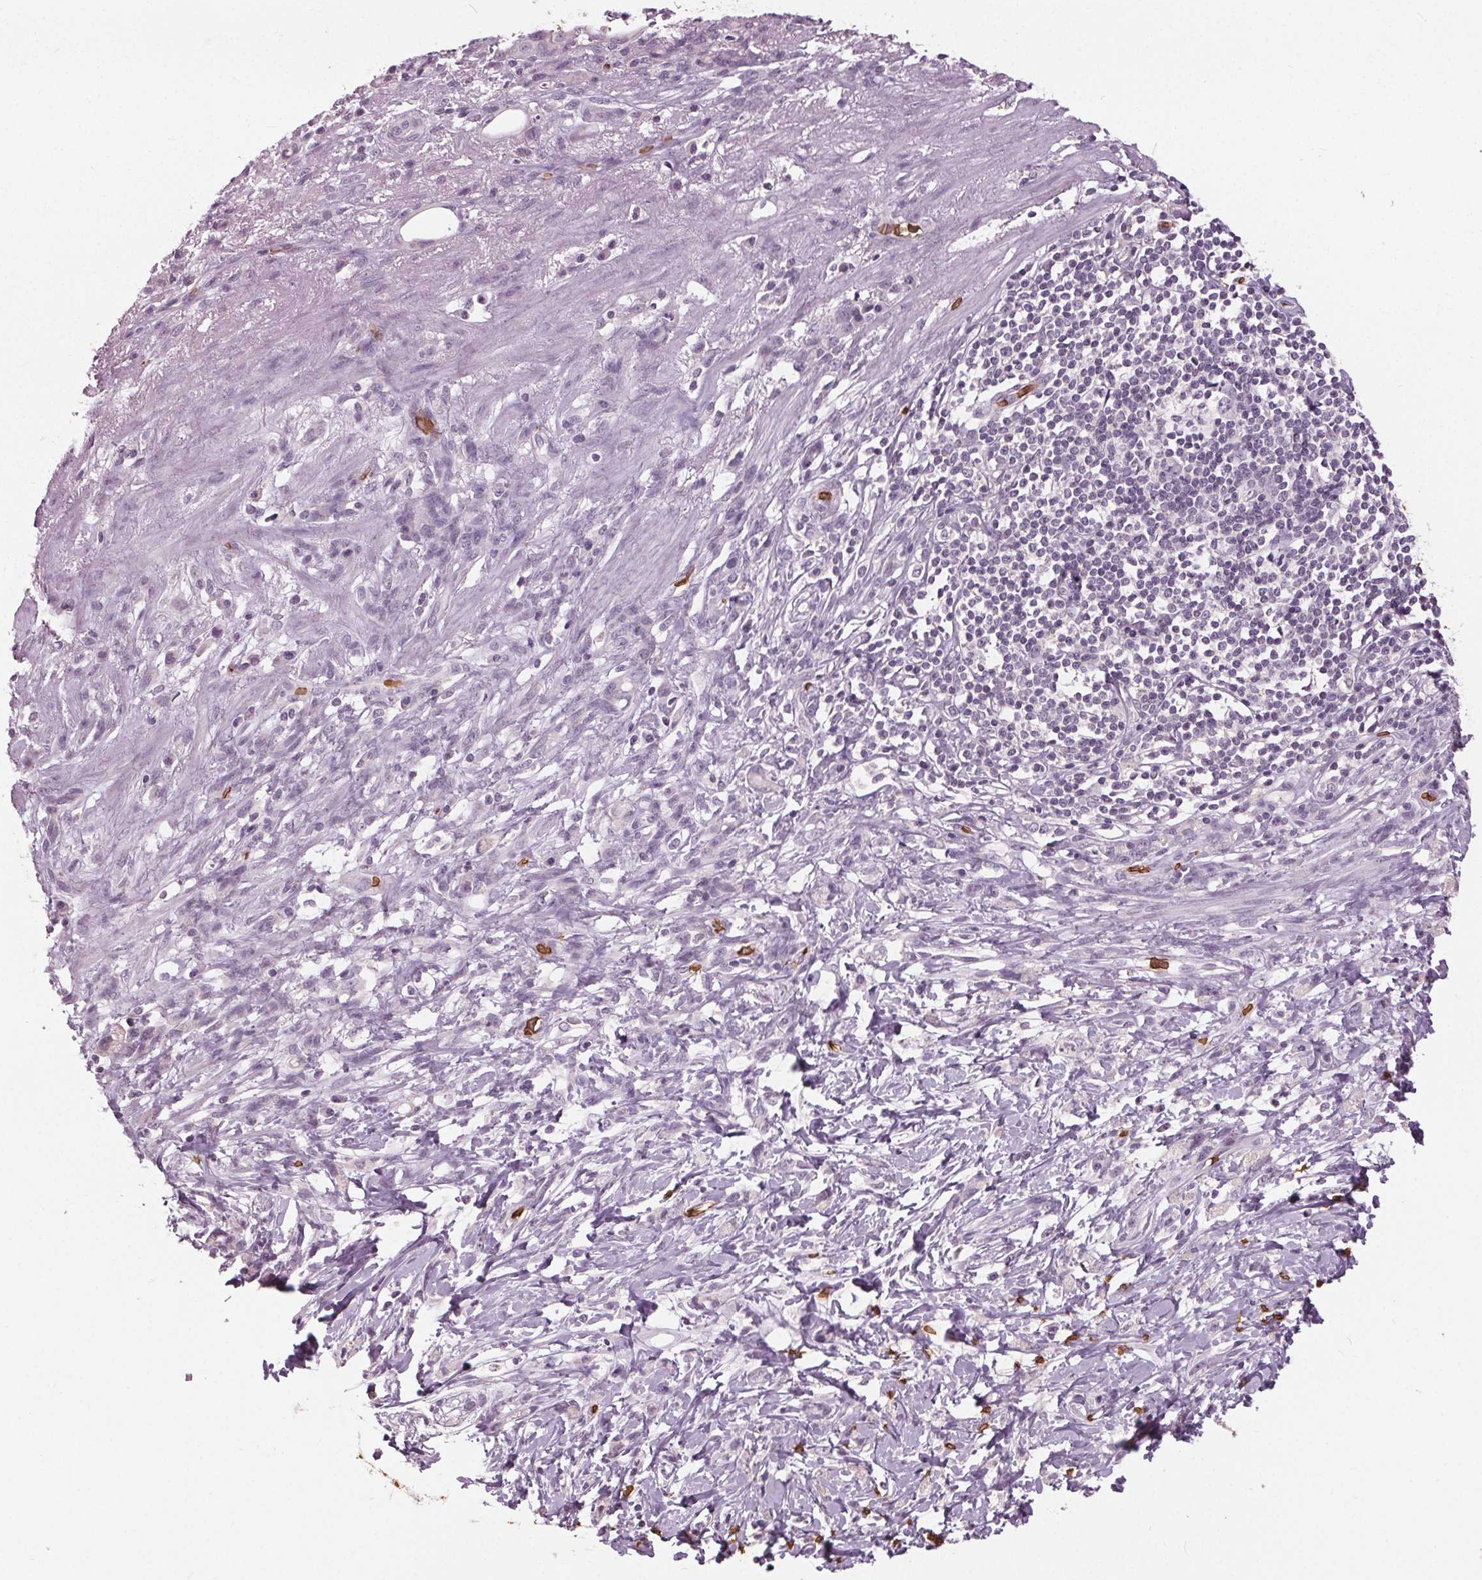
{"staining": {"intensity": "negative", "quantity": "none", "location": "none"}, "tissue": "stomach cancer", "cell_type": "Tumor cells", "image_type": "cancer", "snomed": [{"axis": "morphology", "description": "Adenocarcinoma, NOS"}, {"axis": "topography", "description": "Stomach"}], "caption": "Protein analysis of stomach cancer (adenocarcinoma) shows no significant staining in tumor cells. (Stains: DAB (3,3'-diaminobenzidine) immunohistochemistry with hematoxylin counter stain, Microscopy: brightfield microscopy at high magnification).", "gene": "SLC4A1", "patient": {"sex": "female", "age": 84}}